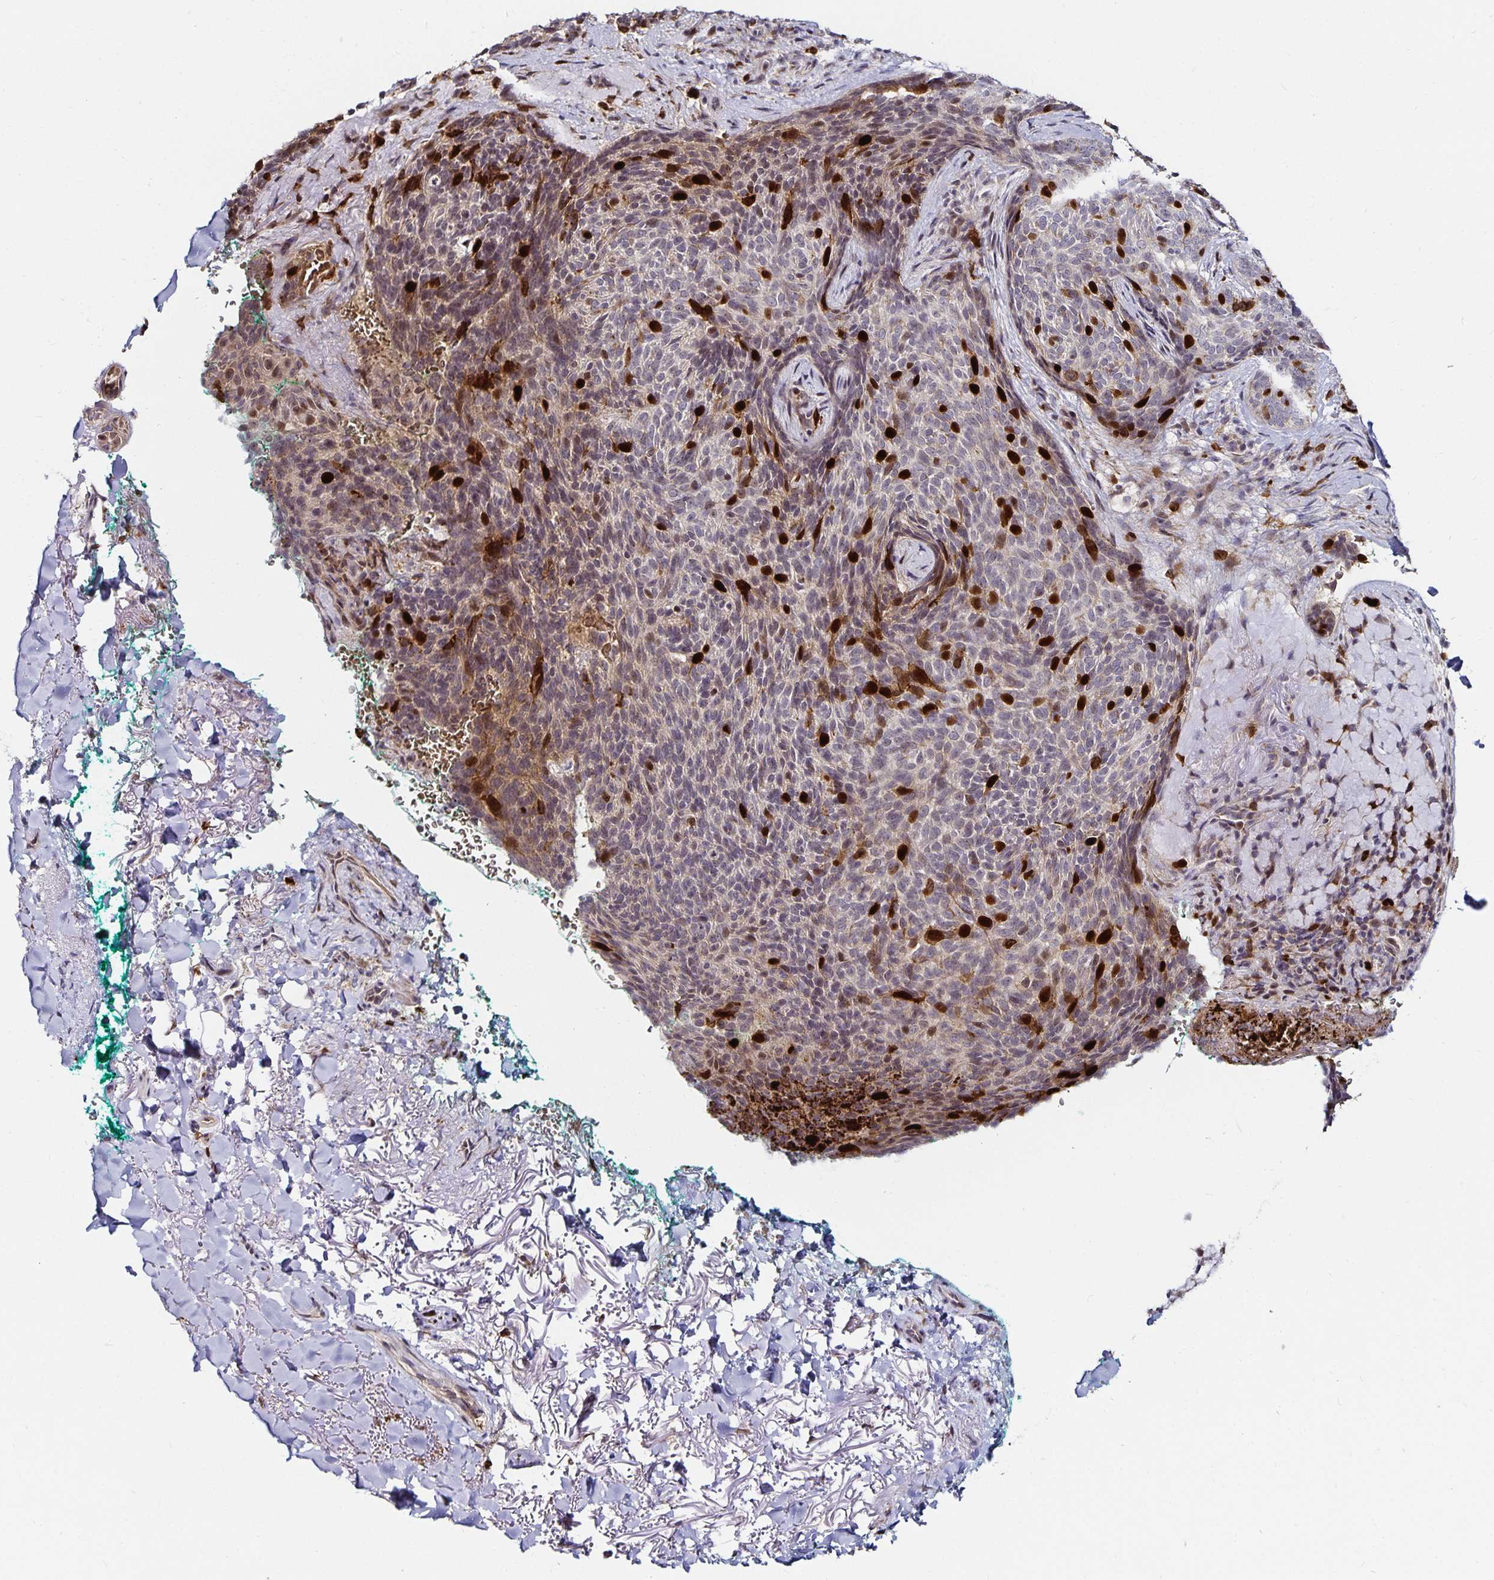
{"staining": {"intensity": "strong", "quantity": "<25%", "location": "nuclear"}, "tissue": "skin cancer", "cell_type": "Tumor cells", "image_type": "cancer", "snomed": [{"axis": "morphology", "description": "Basal cell carcinoma"}, {"axis": "topography", "description": "Skin"}, {"axis": "topography", "description": "Skin of head"}], "caption": "A histopathology image of human basal cell carcinoma (skin) stained for a protein exhibits strong nuclear brown staining in tumor cells.", "gene": "ANLN", "patient": {"sex": "female", "age": 92}}